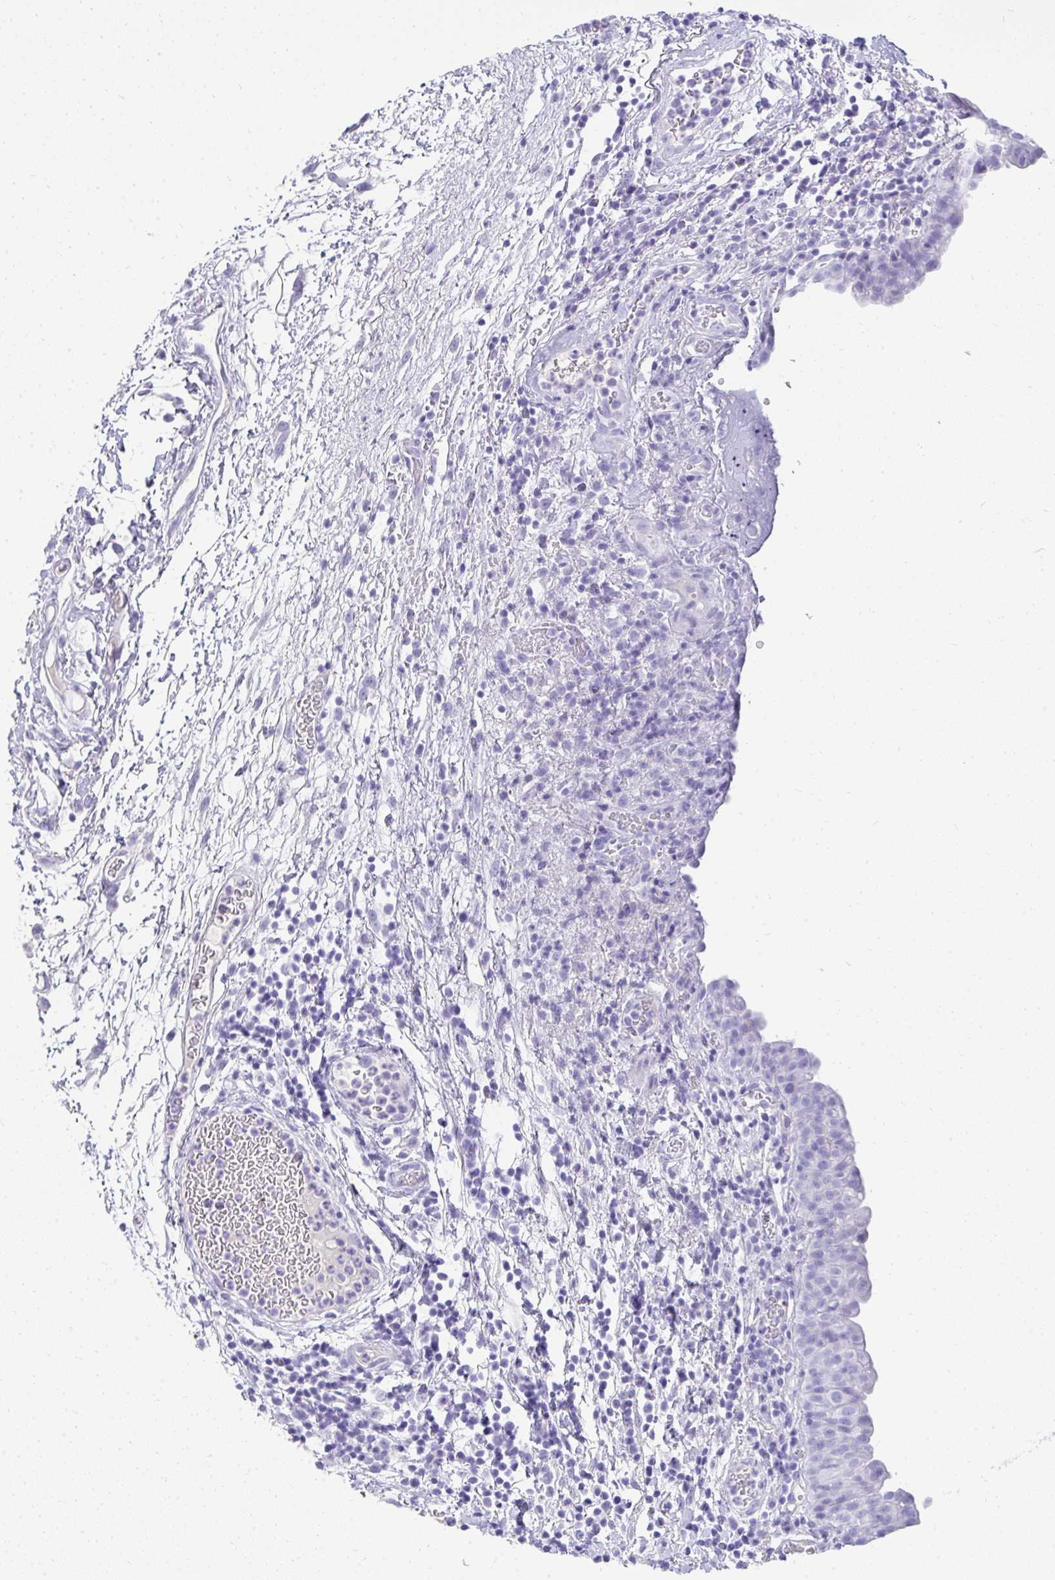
{"staining": {"intensity": "negative", "quantity": "none", "location": "none"}, "tissue": "urinary bladder", "cell_type": "Urothelial cells", "image_type": "normal", "snomed": [{"axis": "morphology", "description": "Normal tissue, NOS"}, {"axis": "morphology", "description": "Inflammation, NOS"}, {"axis": "topography", "description": "Urinary bladder"}], "caption": "Immunohistochemistry (IHC) micrograph of unremarkable urinary bladder: human urinary bladder stained with DAB reveals no significant protein positivity in urothelial cells. The staining is performed using DAB (3,3'-diaminobenzidine) brown chromogen with nuclei counter-stained in using hematoxylin.", "gene": "TNNT1", "patient": {"sex": "male", "age": 57}}